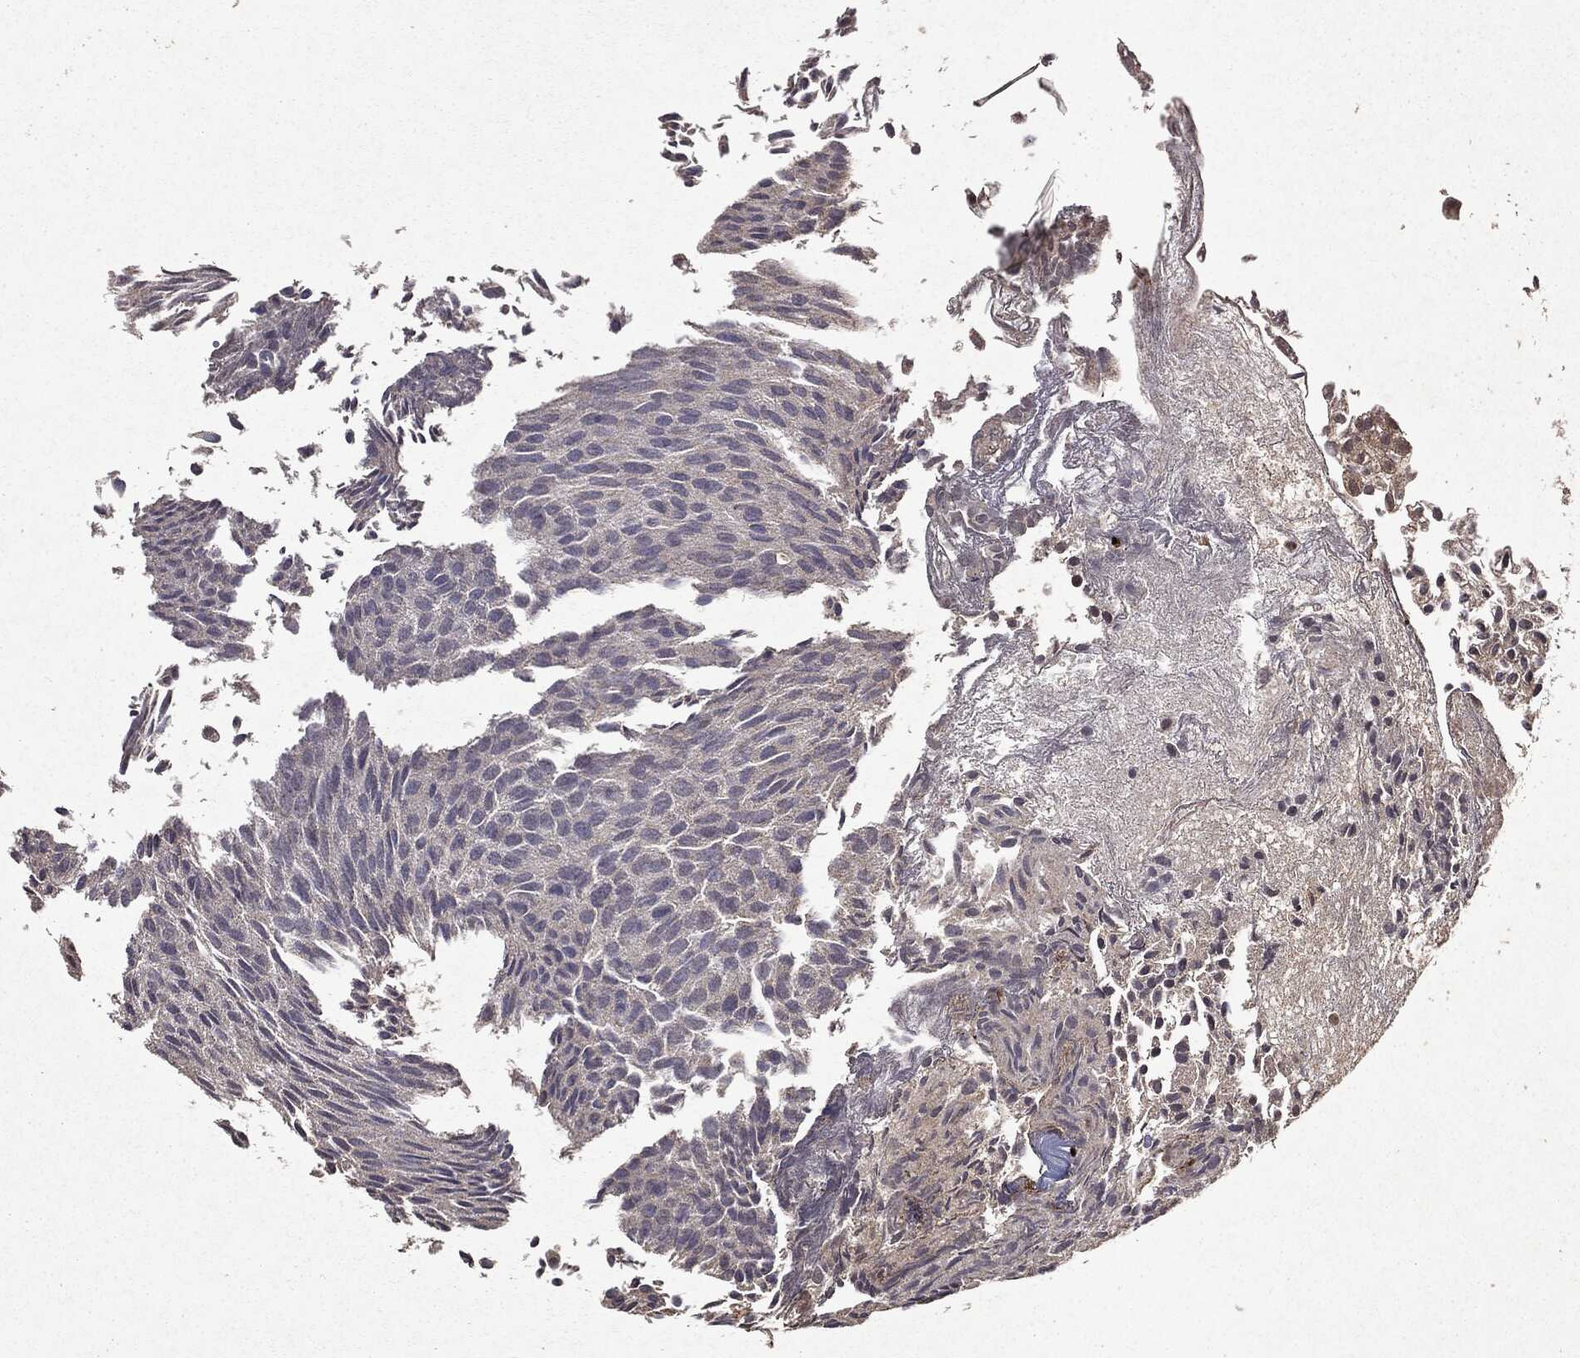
{"staining": {"intensity": "negative", "quantity": "none", "location": "none"}, "tissue": "urothelial cancer", "cell_type": "Tumor cells", "image_type": "cancer", "snomed": [{"axis": "morphology", "description": "Urothelial carcinoma, Low grade"}, {"axis": "topography", "description": "Urinary bladder"}], "caption": "A high-resolution photomicrograph shows immunohistochemistry staining of urothelial cancer, which reveals no significant staining in tumor cells.", "gene": "MTOR", "patient": {"sex": "male", "age": 89}}